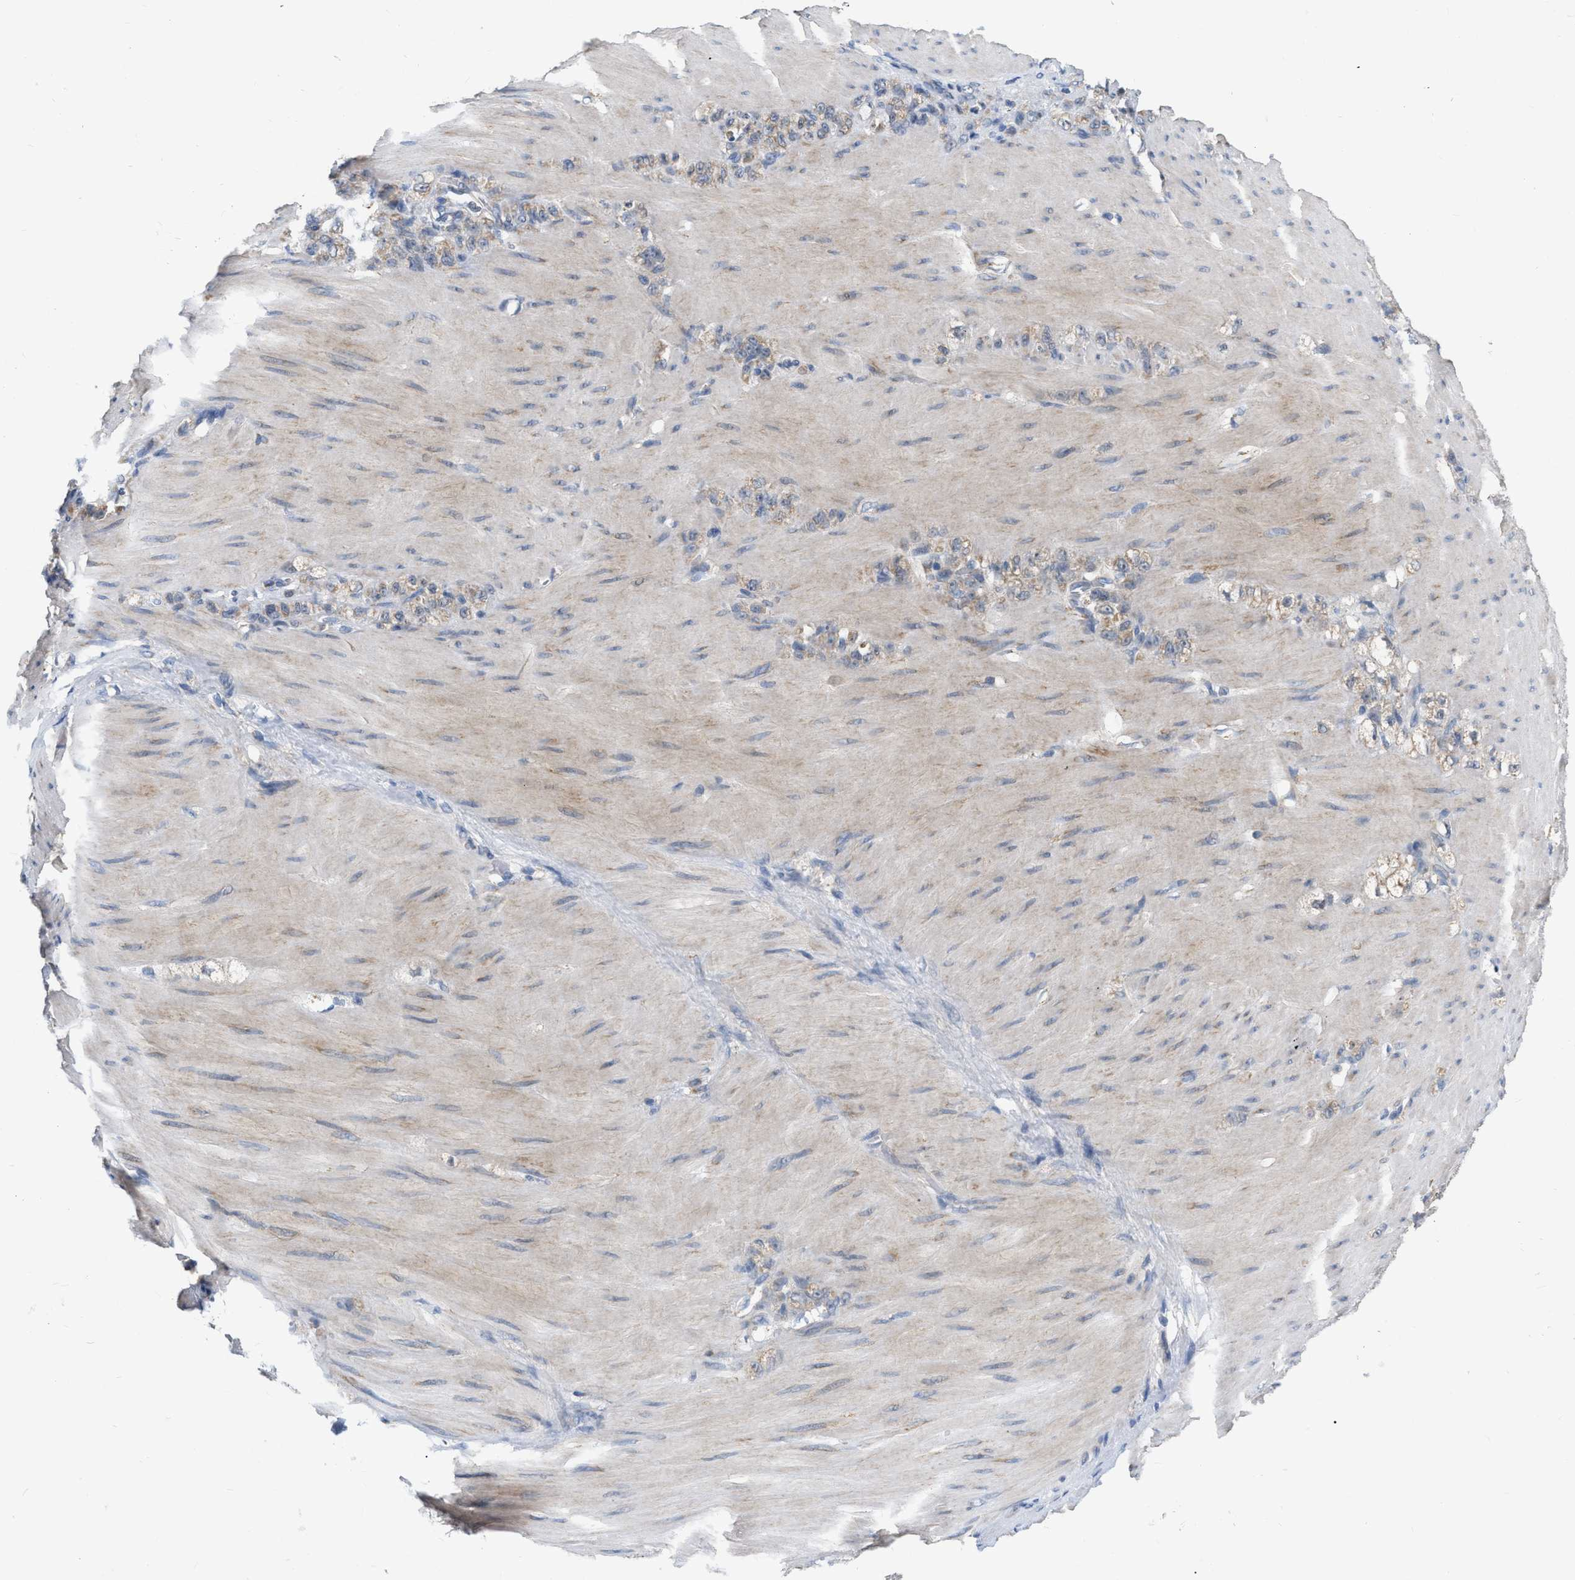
{"staining": {"intensity": "negative", "quantity": "none", "location": "none"}, "tissue": "stomach cancer", "cell_type": "Tumor cells", "image_type": "cancer", "snomed": [{"axis": "morphology", "description": "Normal tissue, NOS"}, {"axis": "morphology", "description": "Adenocarcinoma, NOS"}, {"axis": "topography", "description": "Stomach"}], "caption": "This is an immunohistochemistry (IHC) micrograph of stomach cancer. There is no expression in tumor cells.", "gene": "DDX56", "patient": {"sex": "male", "age": 82}}